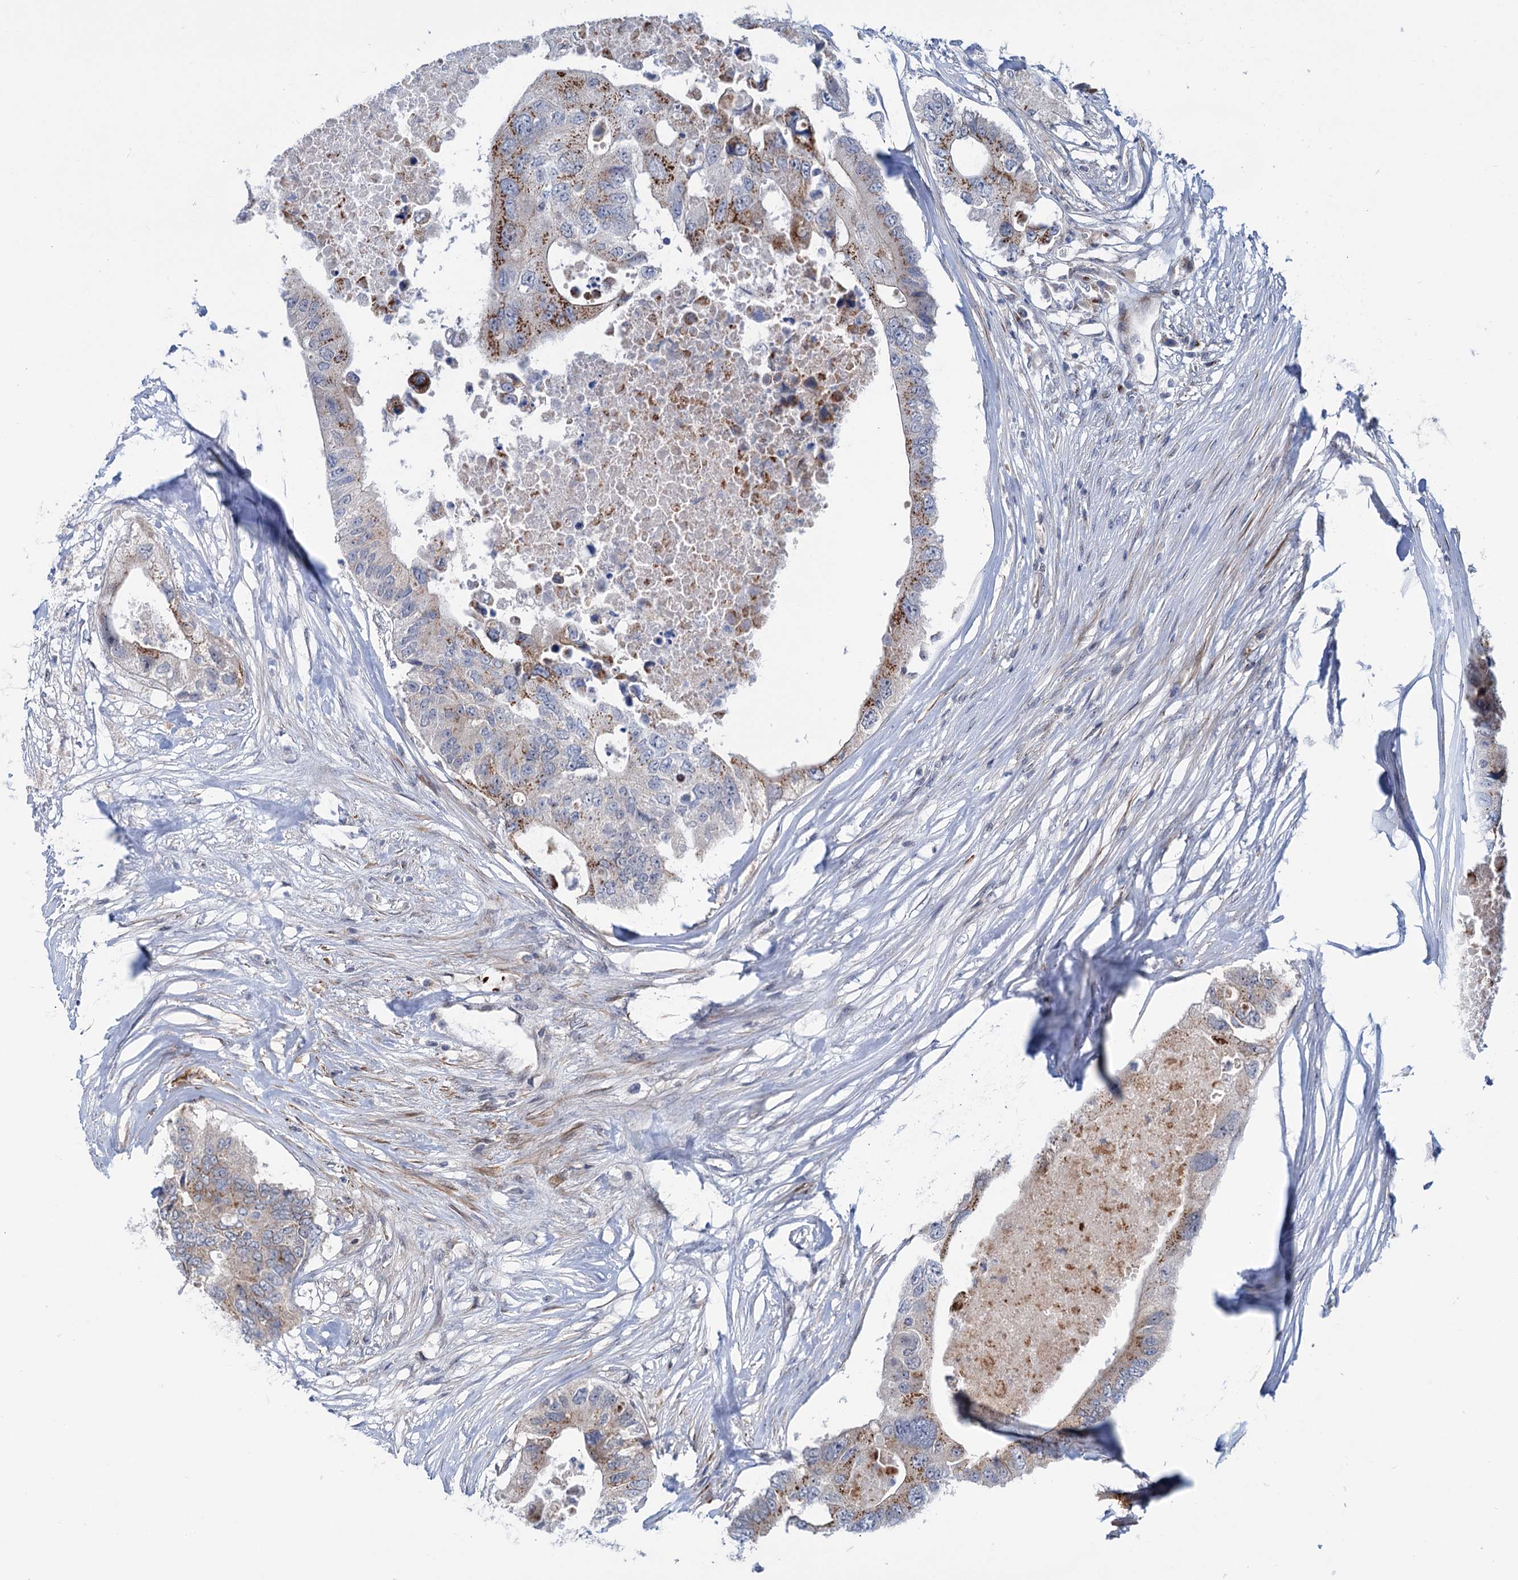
{"staining": {"intensity": "strong", "quantity": "<25%", "location": "cytoplasmic/membranous"}, "tissue": "colorectal cancer", "cell_type": "Tumor cells", "image_type": "cancer", "snomed": [{"axis": "morphology", "description": "Adenocarcinoma, NOS"}, {"axis": "topography", "description": "Colon"}], "caption": "IHC (DAB) staining of adenocarcinoma (colorectal) demonstrates strong cytoplasmic/membranous protein staining in about <25% of tumor cells.", "gene": "ELP4", "patient": {"sex": "male", "age": 71}}